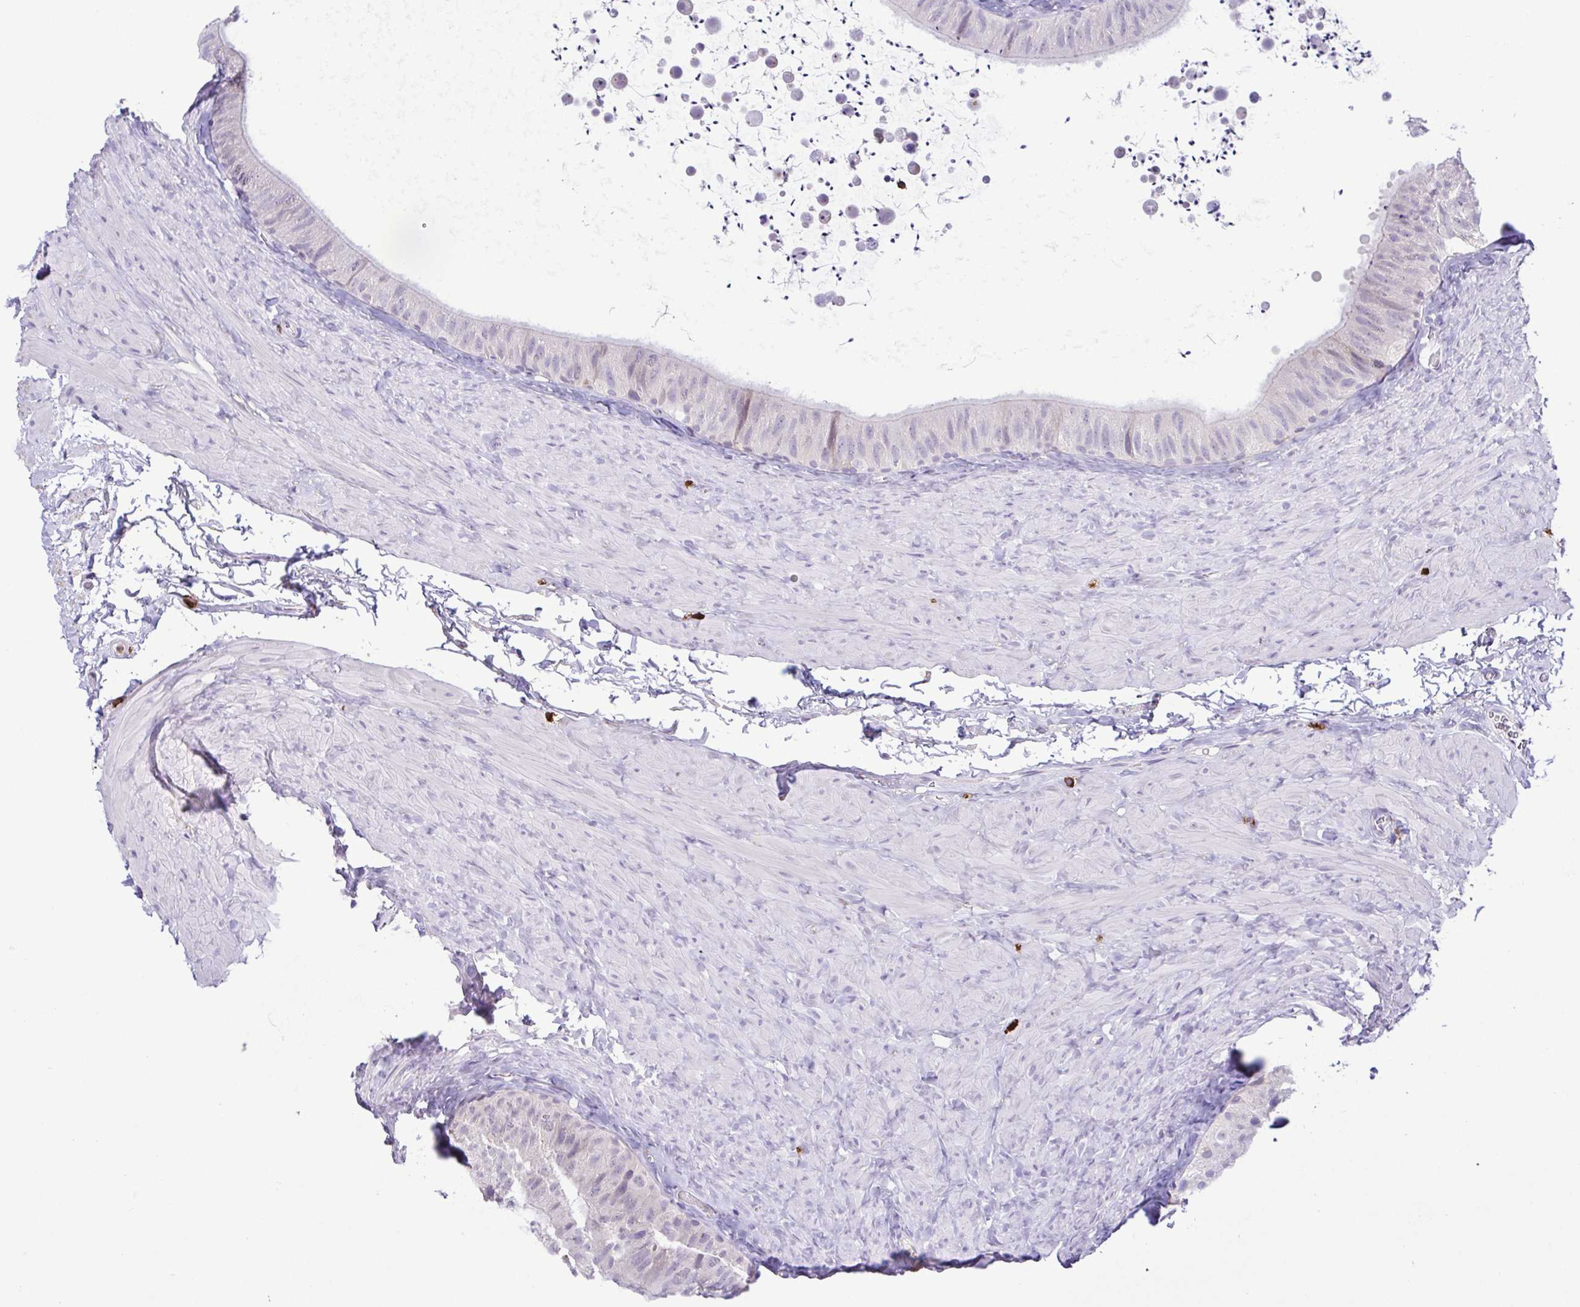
{"staining": {"intensity": "negative", "quantity": "none", "location": "none"}, "tissue": "epididymis", "cell_type": "Glandular cells", "image_type": "normal", "snomed": [{"axis": "morphology", "description": "Normal tissue, NOS"}, {"axis": "topography", "description": "Epididymis, spermatic cord, NOS"}, {"axis": "topography", "description": "Epididymis"}], "caption": "Immunohistochemistry (IHC) photomicrograph of normal epididymis: epididymis stained with DAB demonstrates no significant protein positivity in glandular cells. (Stains: DAB immunohistochemistry with hematoxylin counter stain, Microscopy: brightfield microscopy at high magnification).", "gene": "PGLYRP1", "patient": {"sex": "male", "age": 31}}